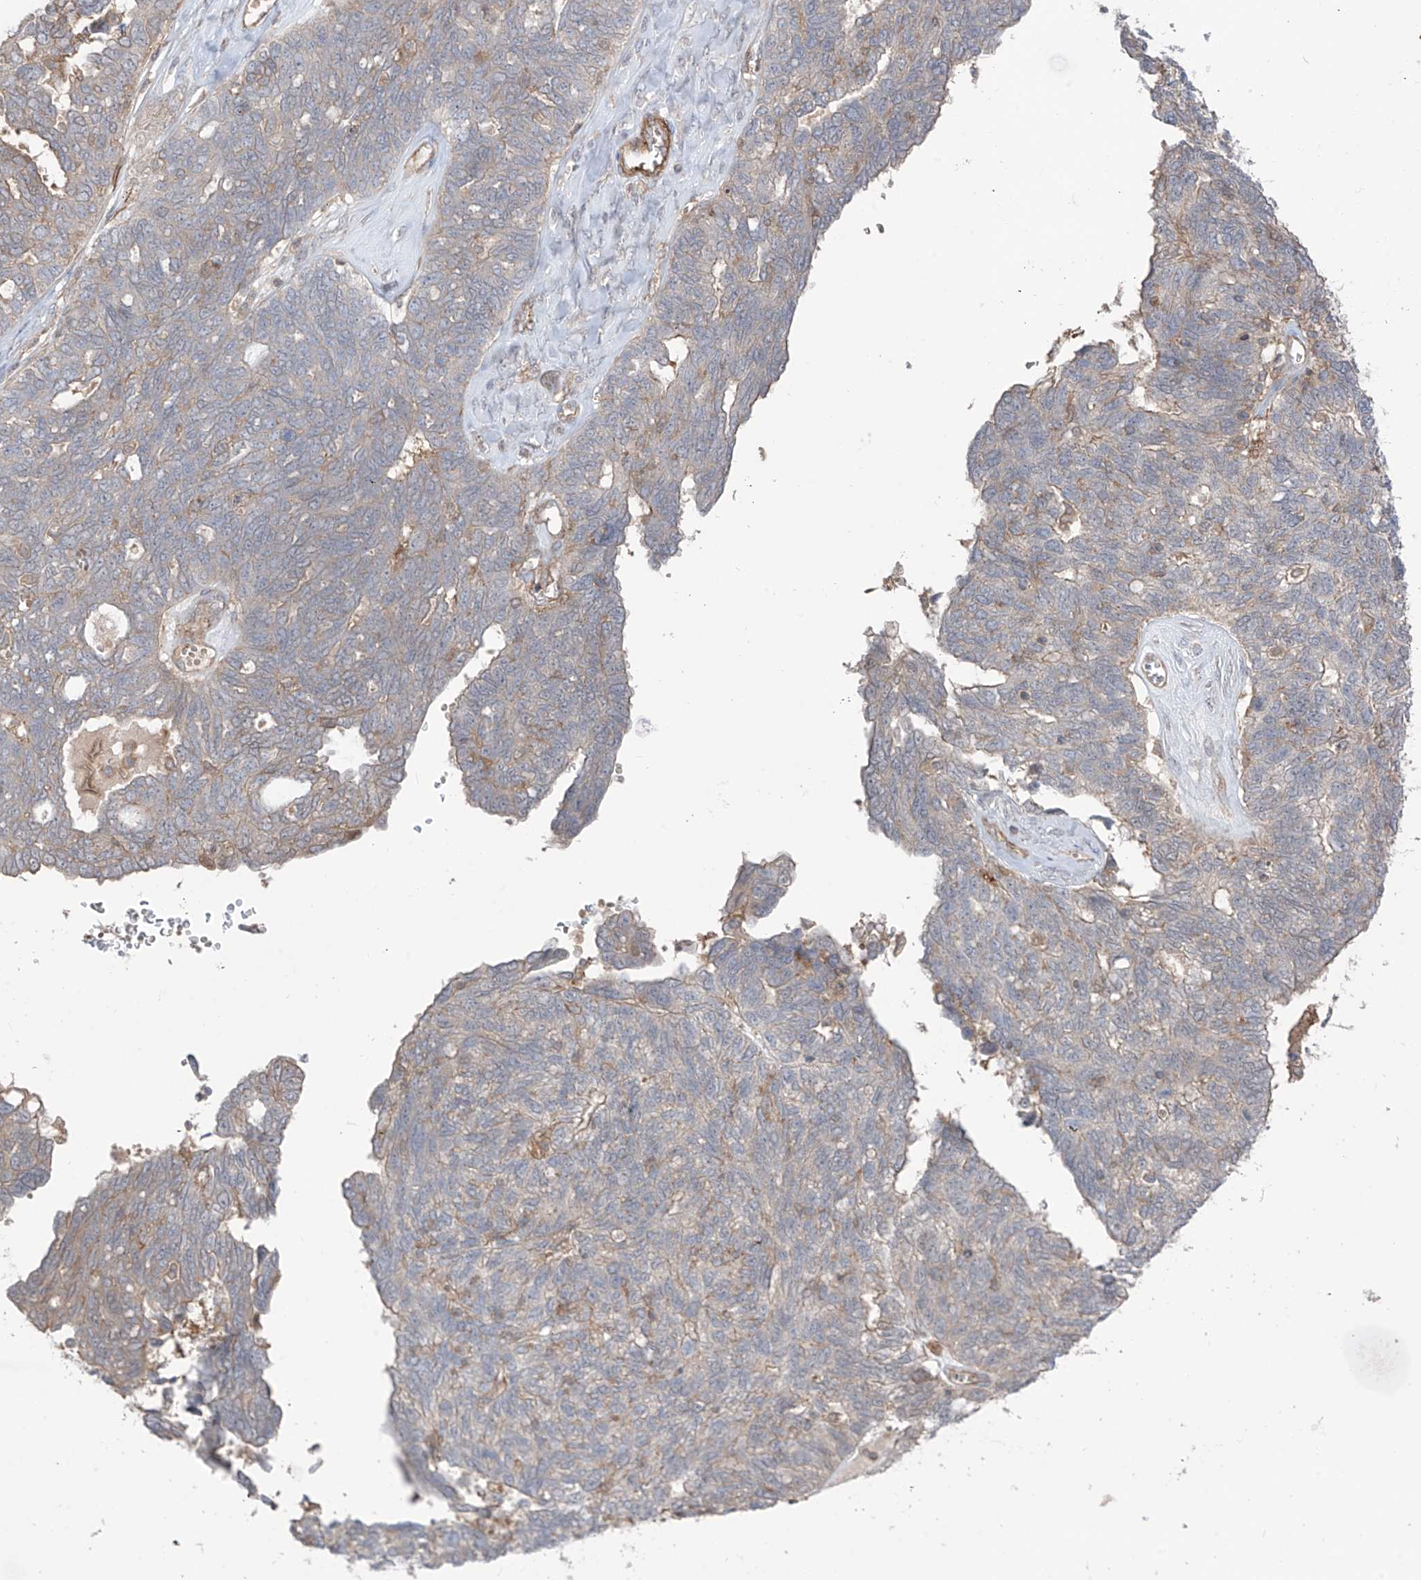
{"staining": {"intensity": "weak", "quantity": "<25%", "location": "cytoplasmic/membranous"}, "tissue": "ovarian cancer", "cell_type": "Tumor cells", "image_type": "cancer", "snomed": [{"axis": "morphology", "description": "Cystadenocarcinoma, serous, NOS"}, {"axis": "topography", "description": "Ovary"}], "caption": "DAB (3,3'-diaminobenzidine) immunohistochemical staining of ovarian cancer (serous cystadenocarcinoma) displays no significant staining in tumor cells.", "gene": "TRMU", "patient": {"sex": "female", "age": 79}}